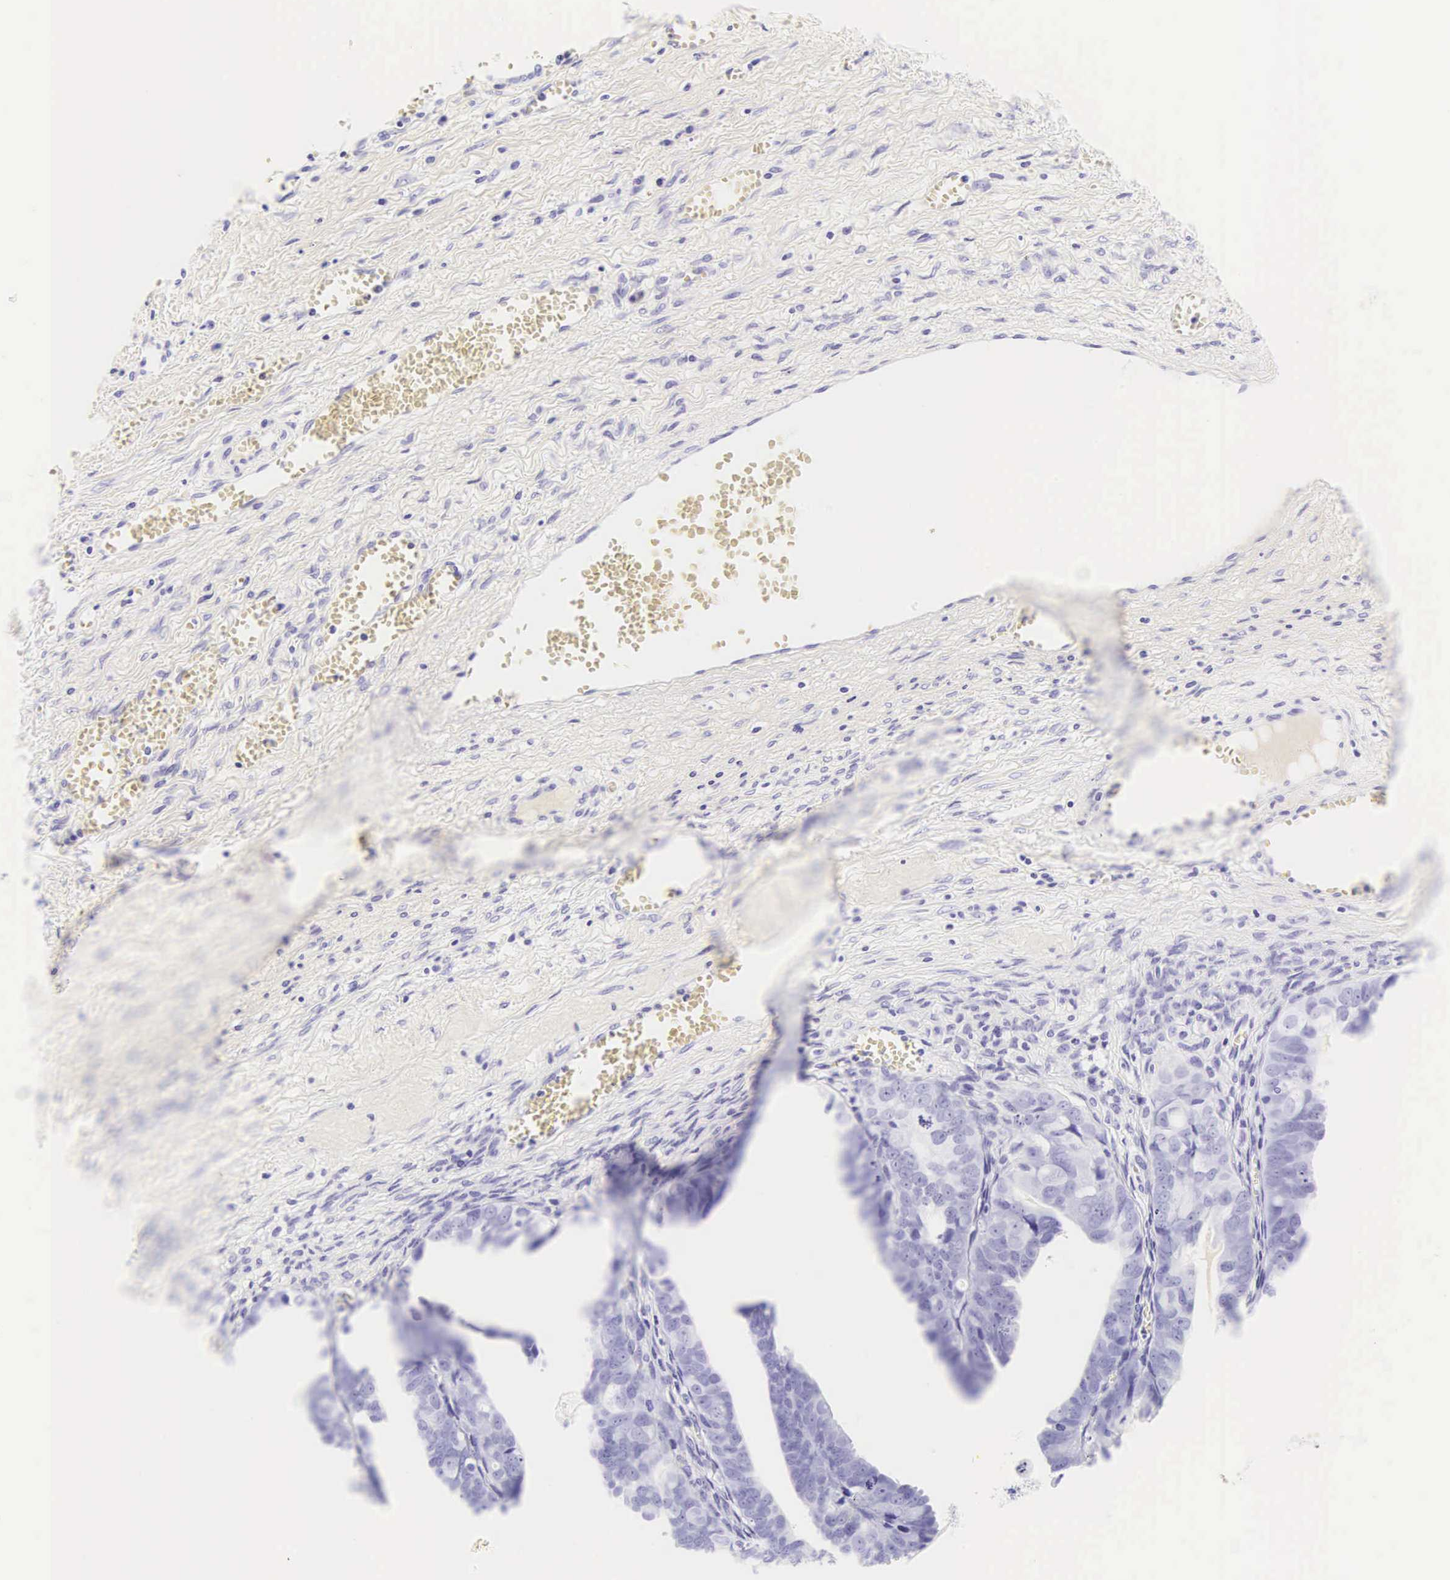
{"staining": {"intensity": "negative", "quantity": "none", "location": "none"}, "tissue": "ovarian cancer", "cell_type": "Tumor cells", "image_type": "cancer", "snomed": [{"axis": "morphology", "description": "Carcinoma, endometroid"}, {"axis": "topography", "description": "Ovary"}], "caption": "An immunohistochemistry photomicrograph of ovarian cancer (endometroid carcinoma) is shown. There is no staining in tumor cells of ovarian cancer (endometroid carcinoma). (DAB (3,3'-diaminobenzidine) immunohistochemistry visualized using brightfield microscopy, high magnification).", "gene": "CD1A", "patient": {"sex": "female", "age": 85}}